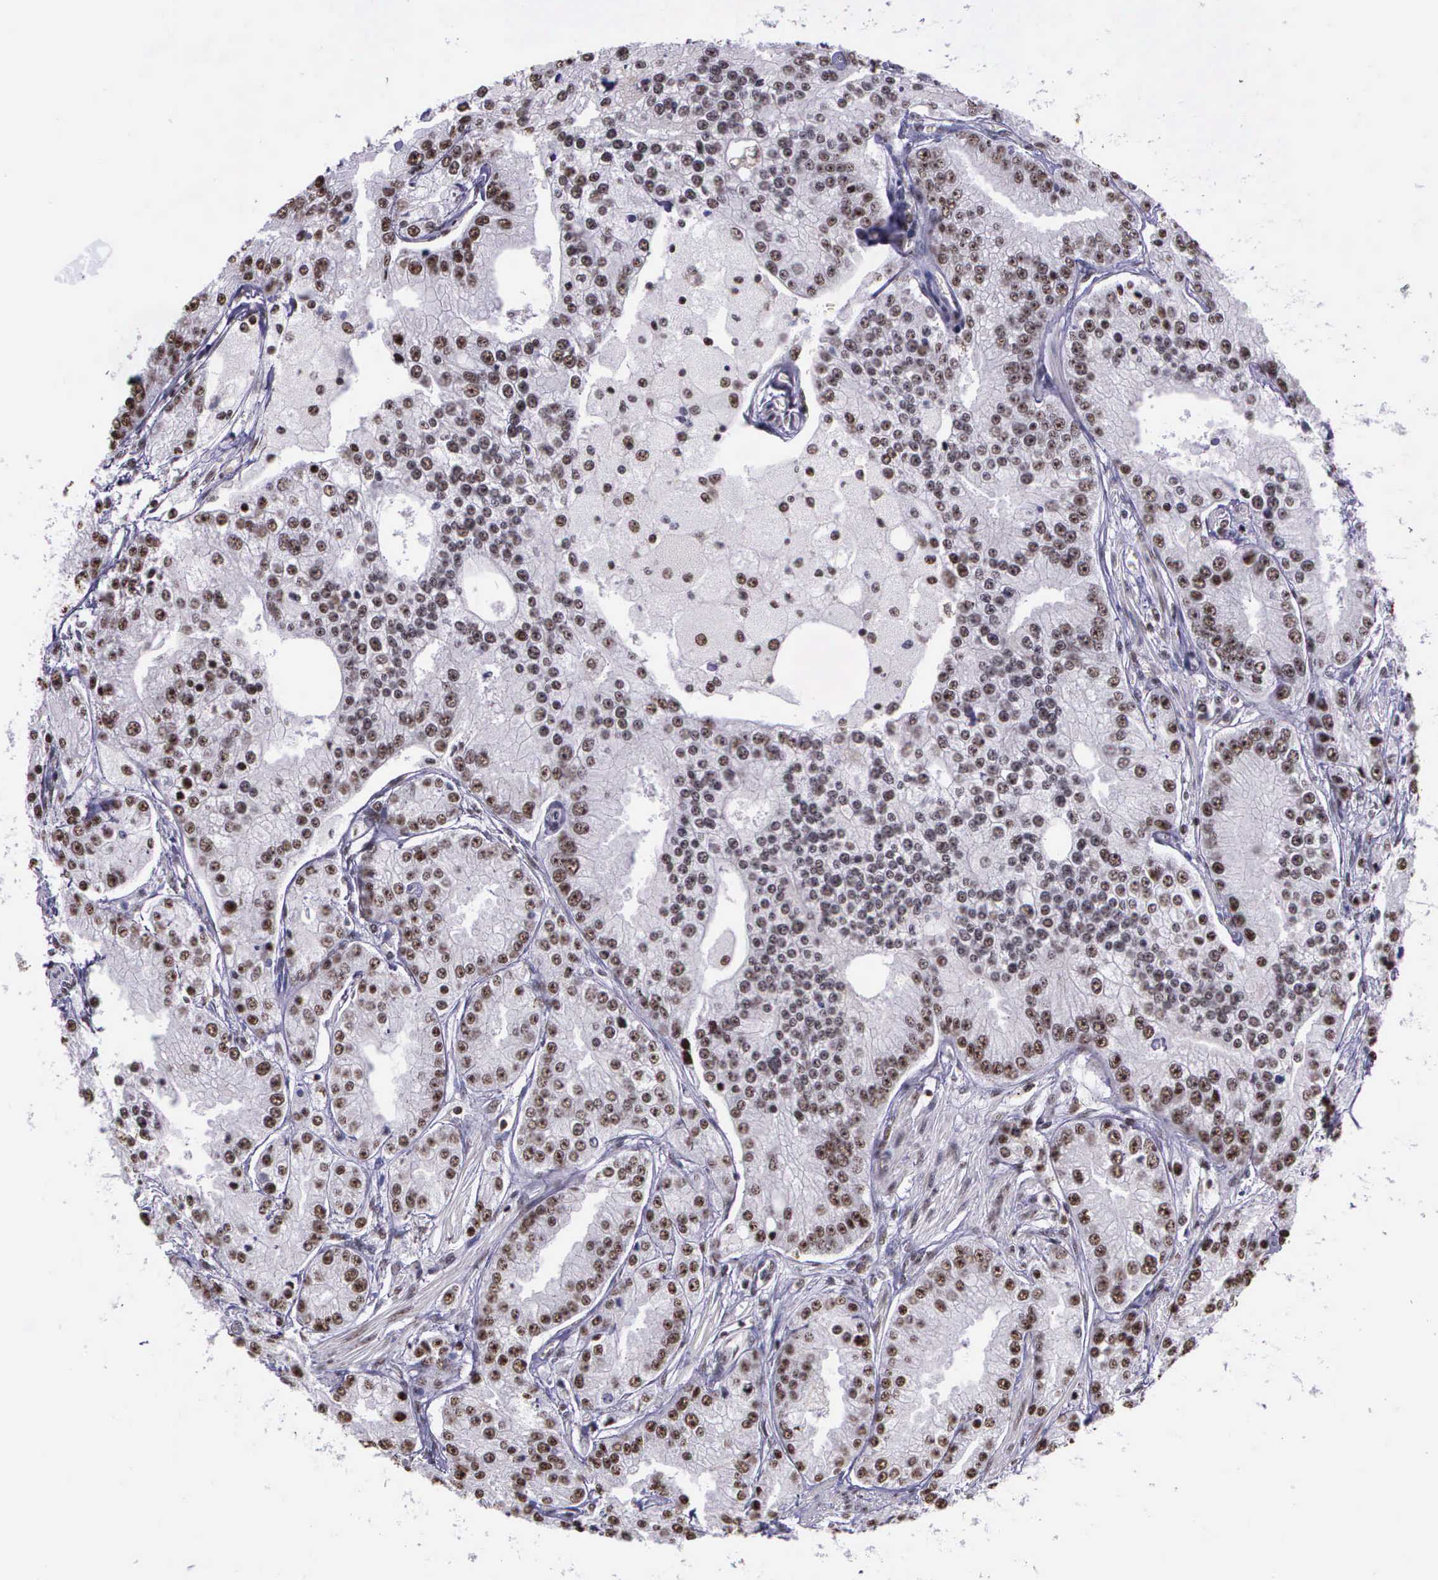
{"staining": {"intensity": "weak", "quantity": "25%-75%", "location": "nuclear"}, "tissue": "prostate cancer", "cell_type": "Tumor cells", "image_type": "cancer", "snomed": [{"axis": "morphology", "description": "Adenocarcinoma, Medium grade"}, {"axis": "topography", "description": "Prostate"}], "caption": "DAB immunohistochemical staining of human prostate adenocarcinoma (medium-grade) displays weak nuclear protein positivity in about 25%-75% of tumor cells. The staining was performed using DAB, with brown indicating positive protein expression. Nuclei are stained blue with hematoxylin.", "gene": "FAM47A", "patient": {"sex": "male", "age": 72}}